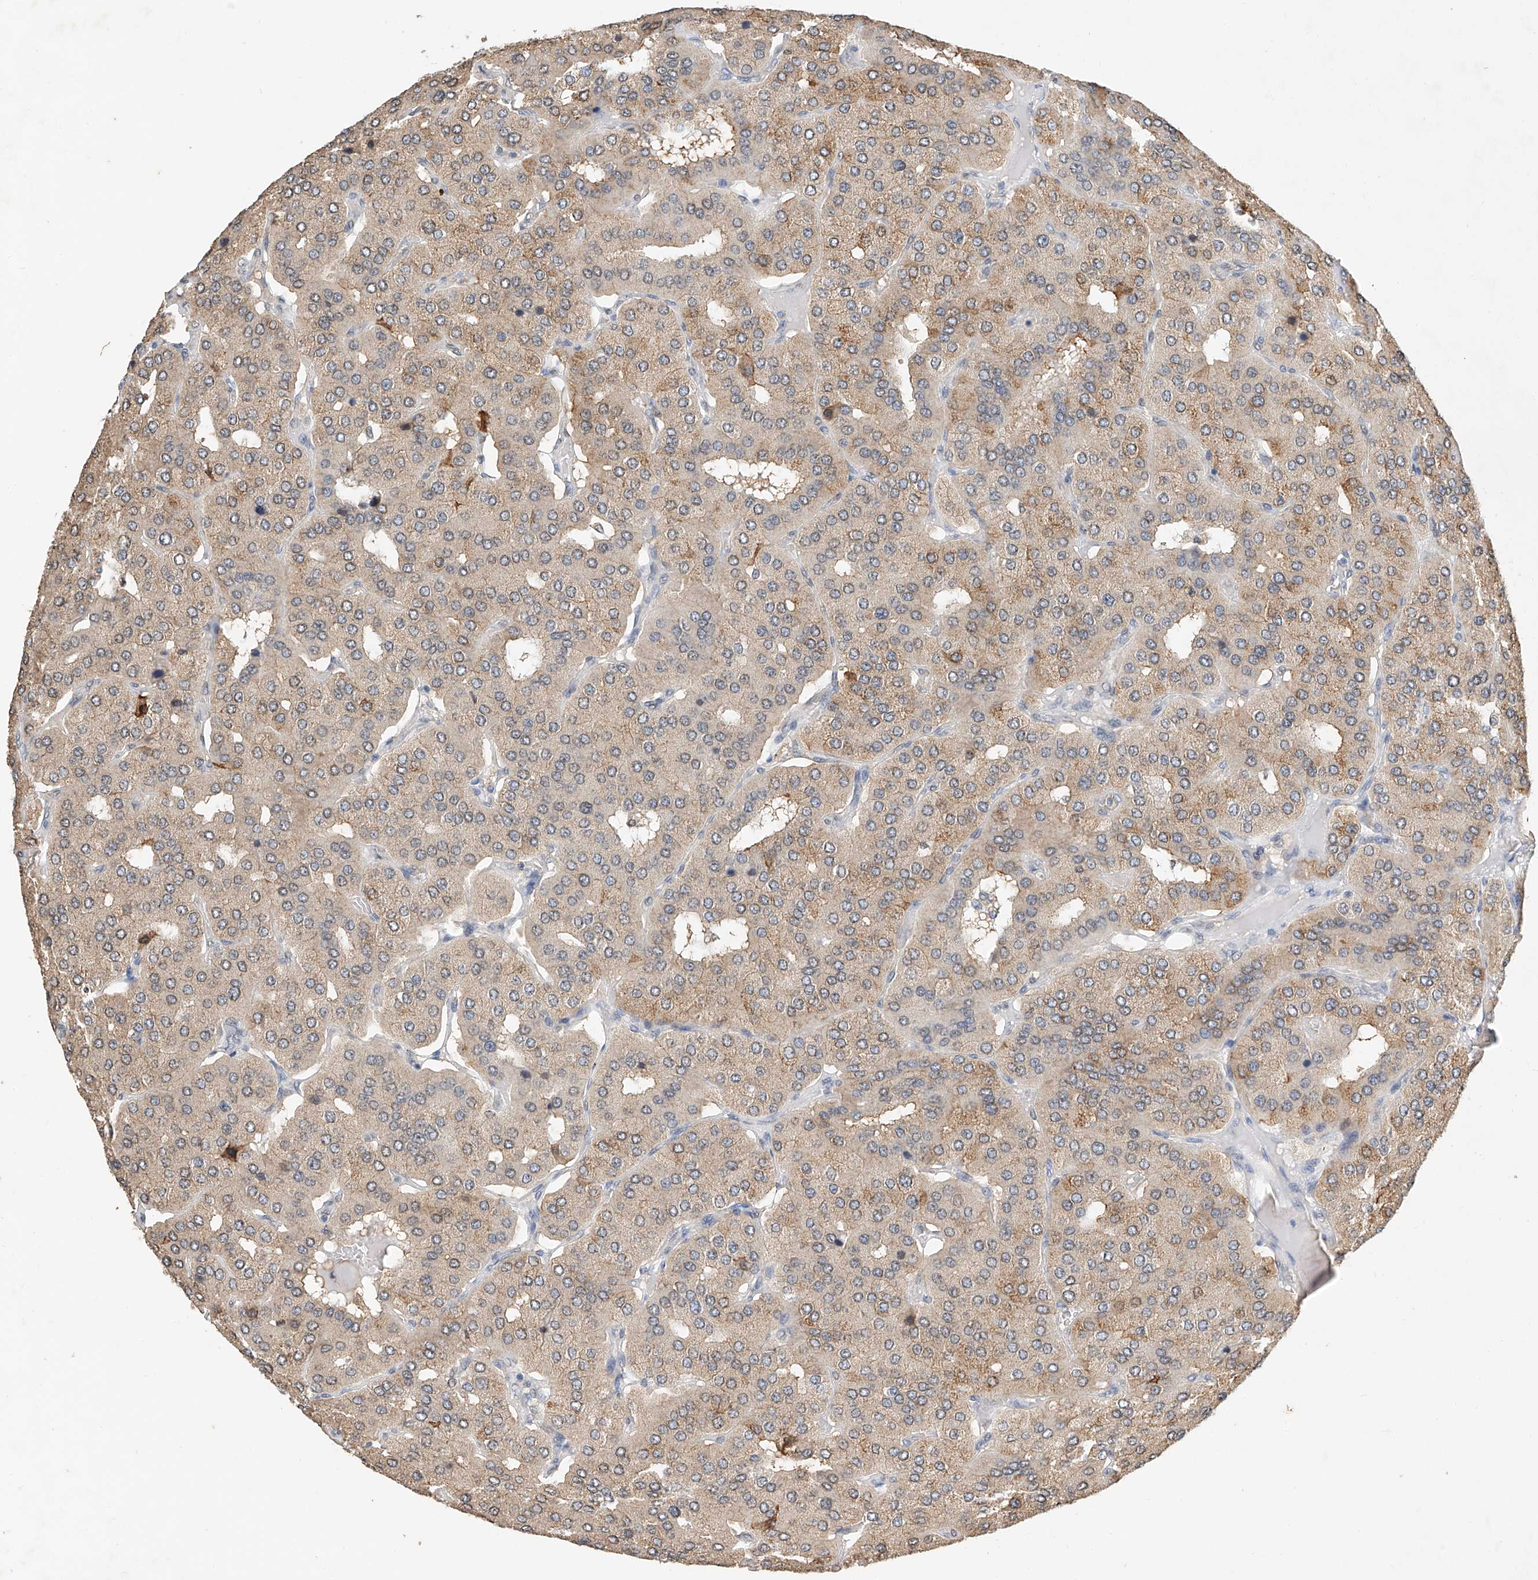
{"staining": {"intensity": "weak", "quantity": "25%-75%", "location": "cytoplasmic/membranous"}, "tissue": "parathyroid gland", "cell_type": "Glandular cells", "image_type": "normal", "snomed": [{"axis": "morphology", "description": "Normal tissue, NOS"}, {"axis": "morphology", "description": "Adenoma, NOS"}, {"axis": "topography", "description": "Parathyroid gland"}], "caption": "IHC histopathology image of unremarkable human parathyroid gland stained for a protein (brown), which displays low levels of weak cytoplasmic/membranous staining in about 25%-75% of glandular cells.", "gene": "CTDP1", "patient": {"sex": "female", "age": 86}}